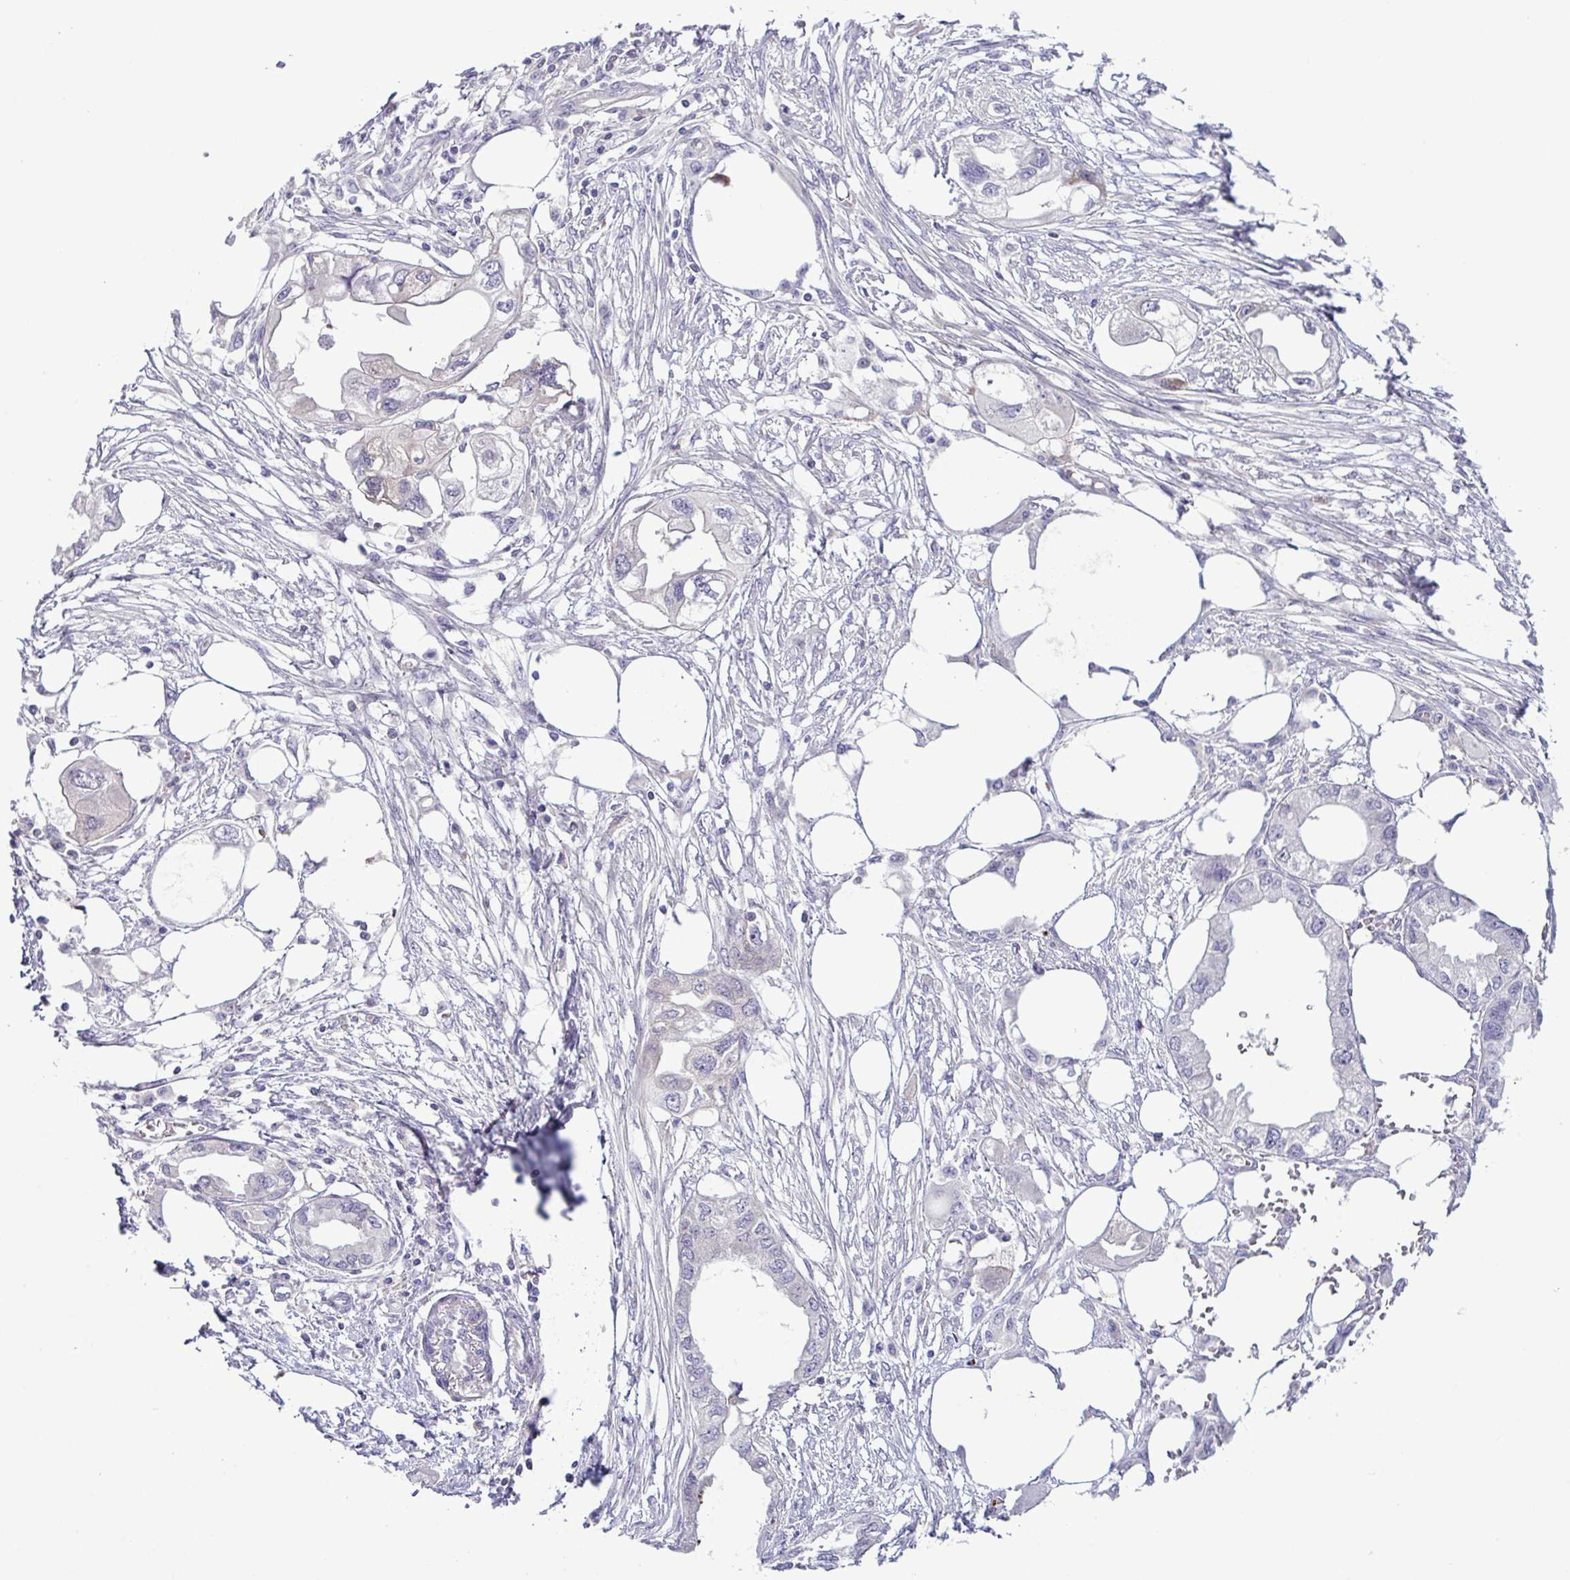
{"staining": {"intensity": "negative", "quantity": "none", "location": "none"}, "tissue": "endometrial cancer", "cell_type": "Tumor cells", "image_type": "cancer", "snomed": [{"axis": "morphology", "description": "Adenocarcinoma, NOS"}, {"axis": "morphology", "description": "Adenocarcinoma, metastatic, NOS"}, {"axis": "topography", "description": "Adipose tissue"}, {"axis": "topography", "description": "Endometrium"}], "caption": "Micrograph shows no significant protein expression in tumor cells of endometrial adenocarcinoma.", "gene": "SYNPO2L", "patient": {"sex": "female", "age": 67}}